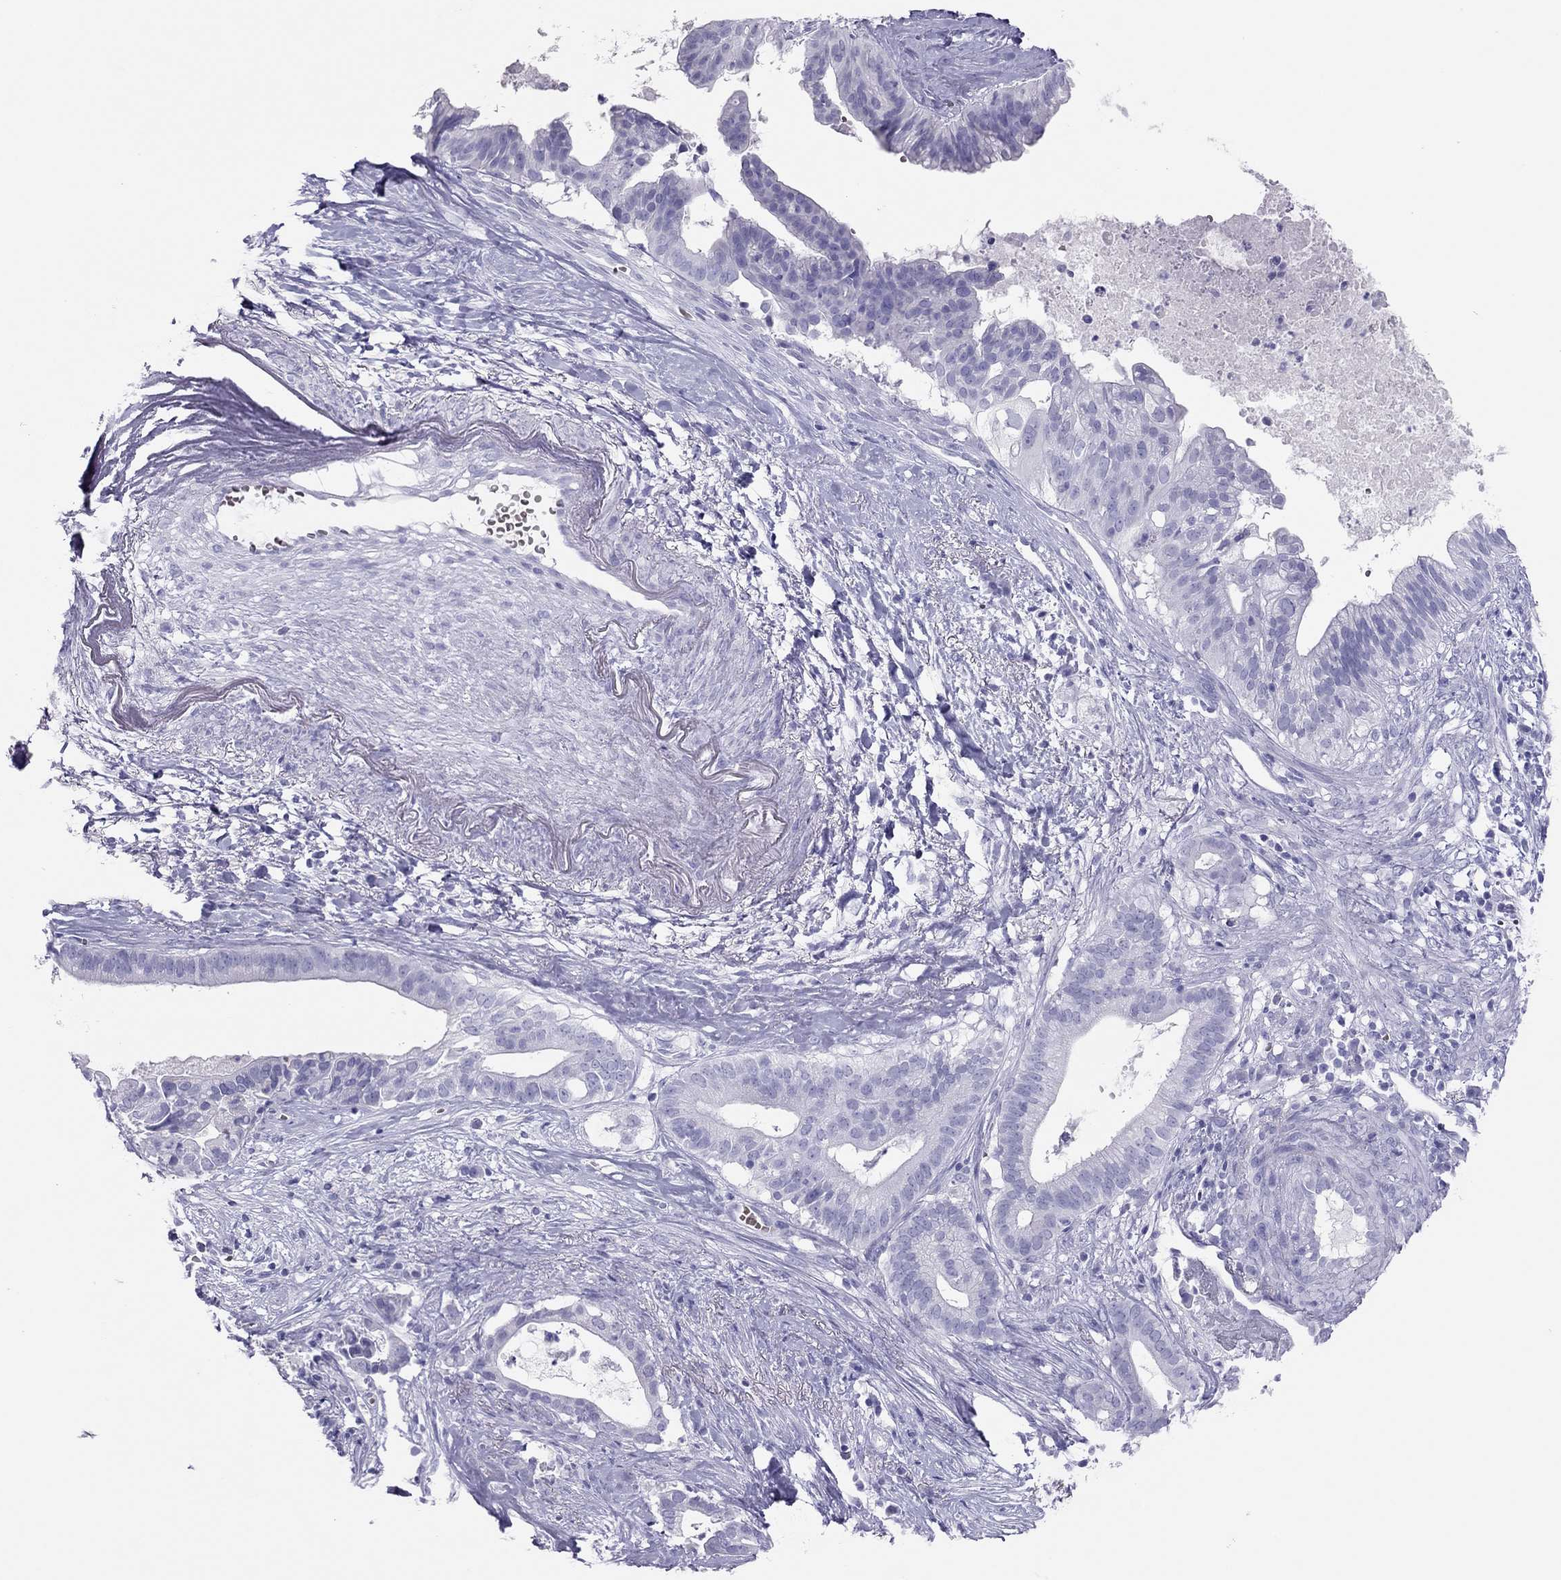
{"staining": {"intensity": "negative", "quantity": "none", "location": "none"}, "tissue": "pancreatic cancer", "cell_type": "Tumor cells", "image_type": "cancer", "snomed": [{"axis": "morphology", "description": "Adenocarcinoma, NOS"}, {"axis": "topography", "description": "Pancreas"}], "caption": "DAB (3,3'-diaminobenzidine) immunohistochemical staining of human adenocarcinoma (pancreatic) displays no significant positivity in tumor cells.", "gene": "TSHB", "patient": {"sex": "male", "age": 61}}